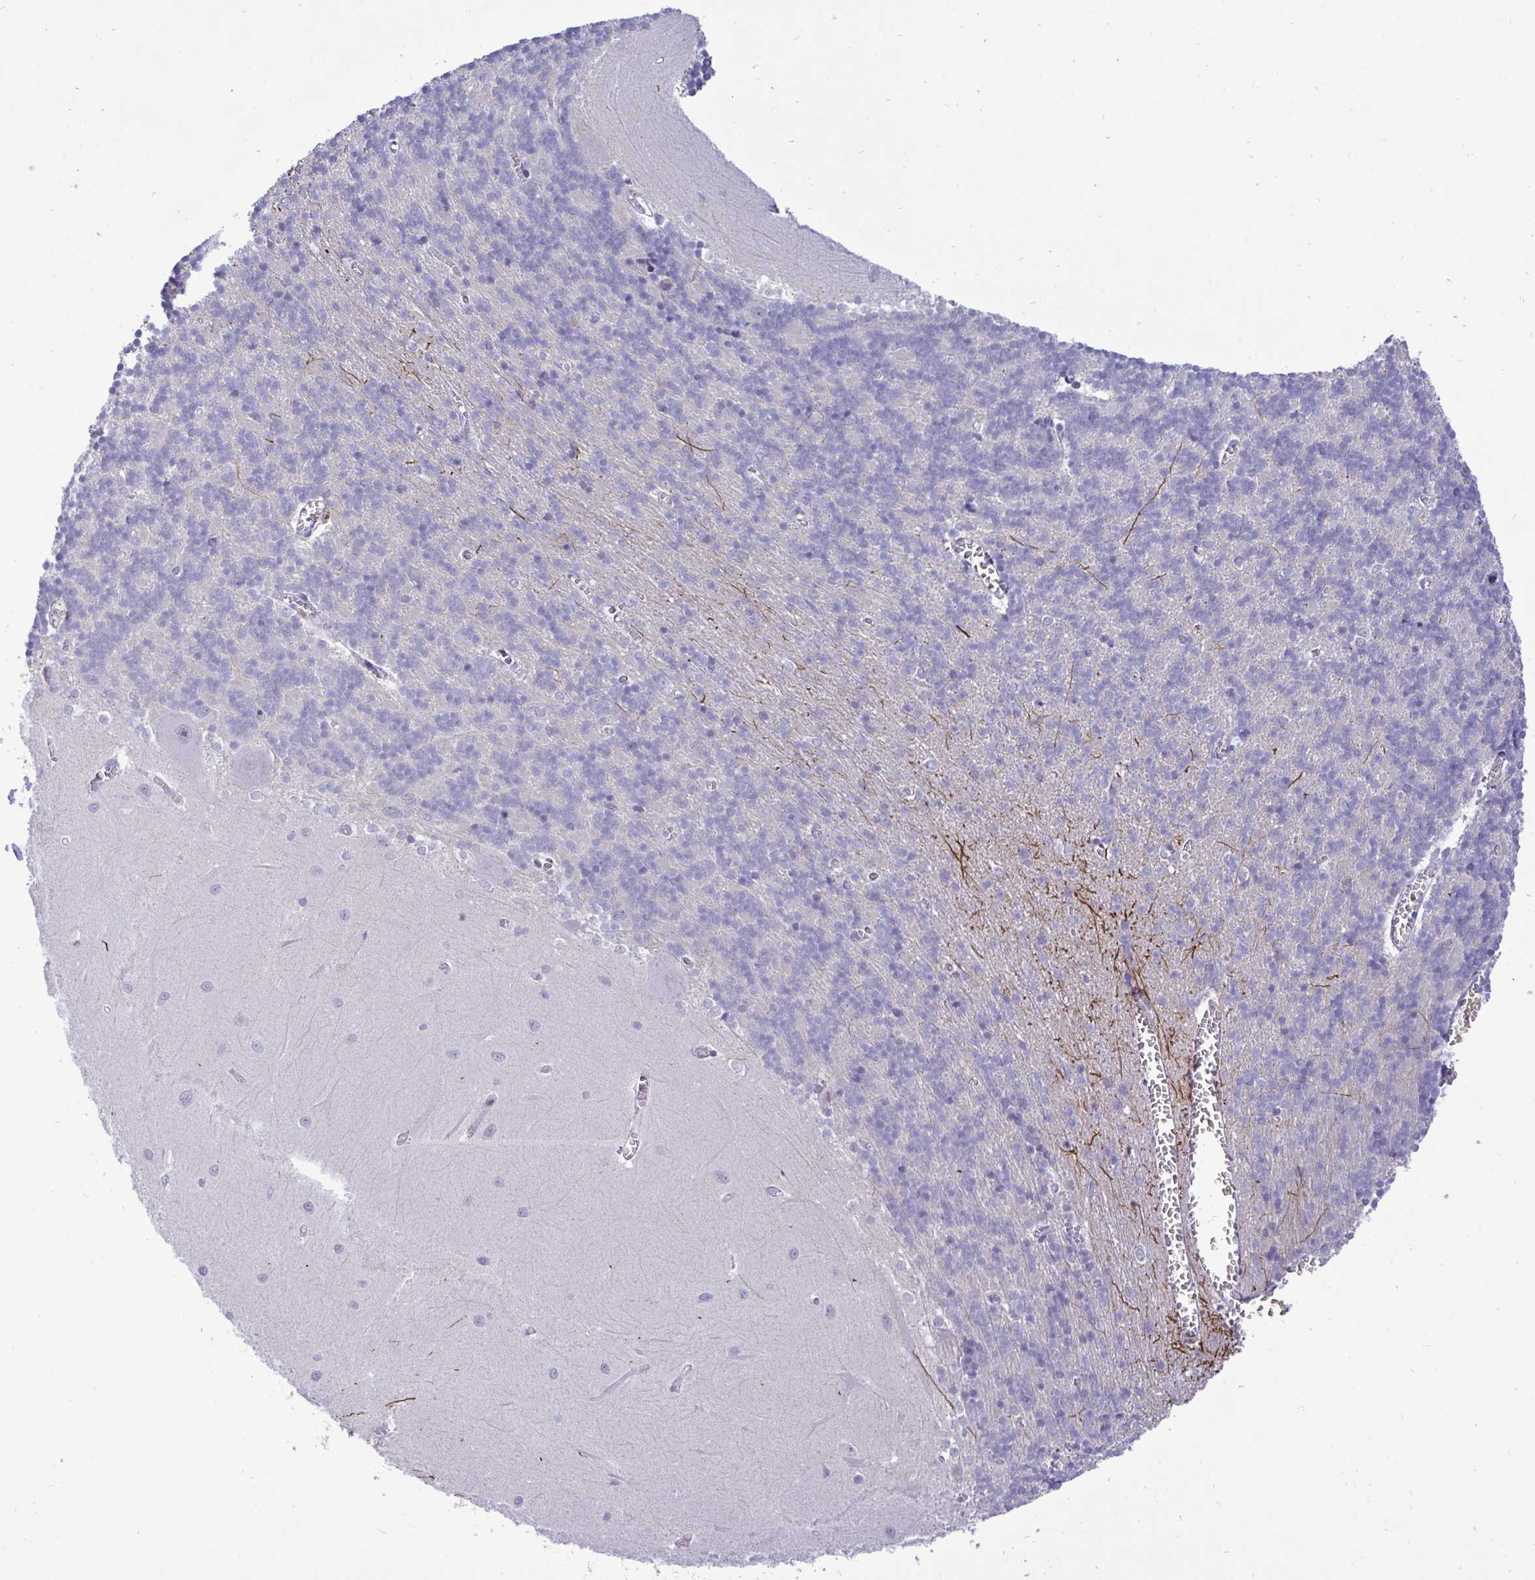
{"staining": {"intensity": "negative", "quantity": "none", "location": "none"}, "tissue": "cerebellum", "cell_type": "Cells in granular layer", "image_type": "normal", "snomed": [{"axis": "morphology", "description": "Normal tissue, NOS"}, {"axis": "topography", "description": "Cerebellum"}], "caption": "An immunohistochemistry (IHC) photomicrograph of unremarkable cerebellum is shown. There is no staining in cells in granular layer of cerebellum.", "gene": "EPOP", "patient": {"sex": "male", "age": 37}}